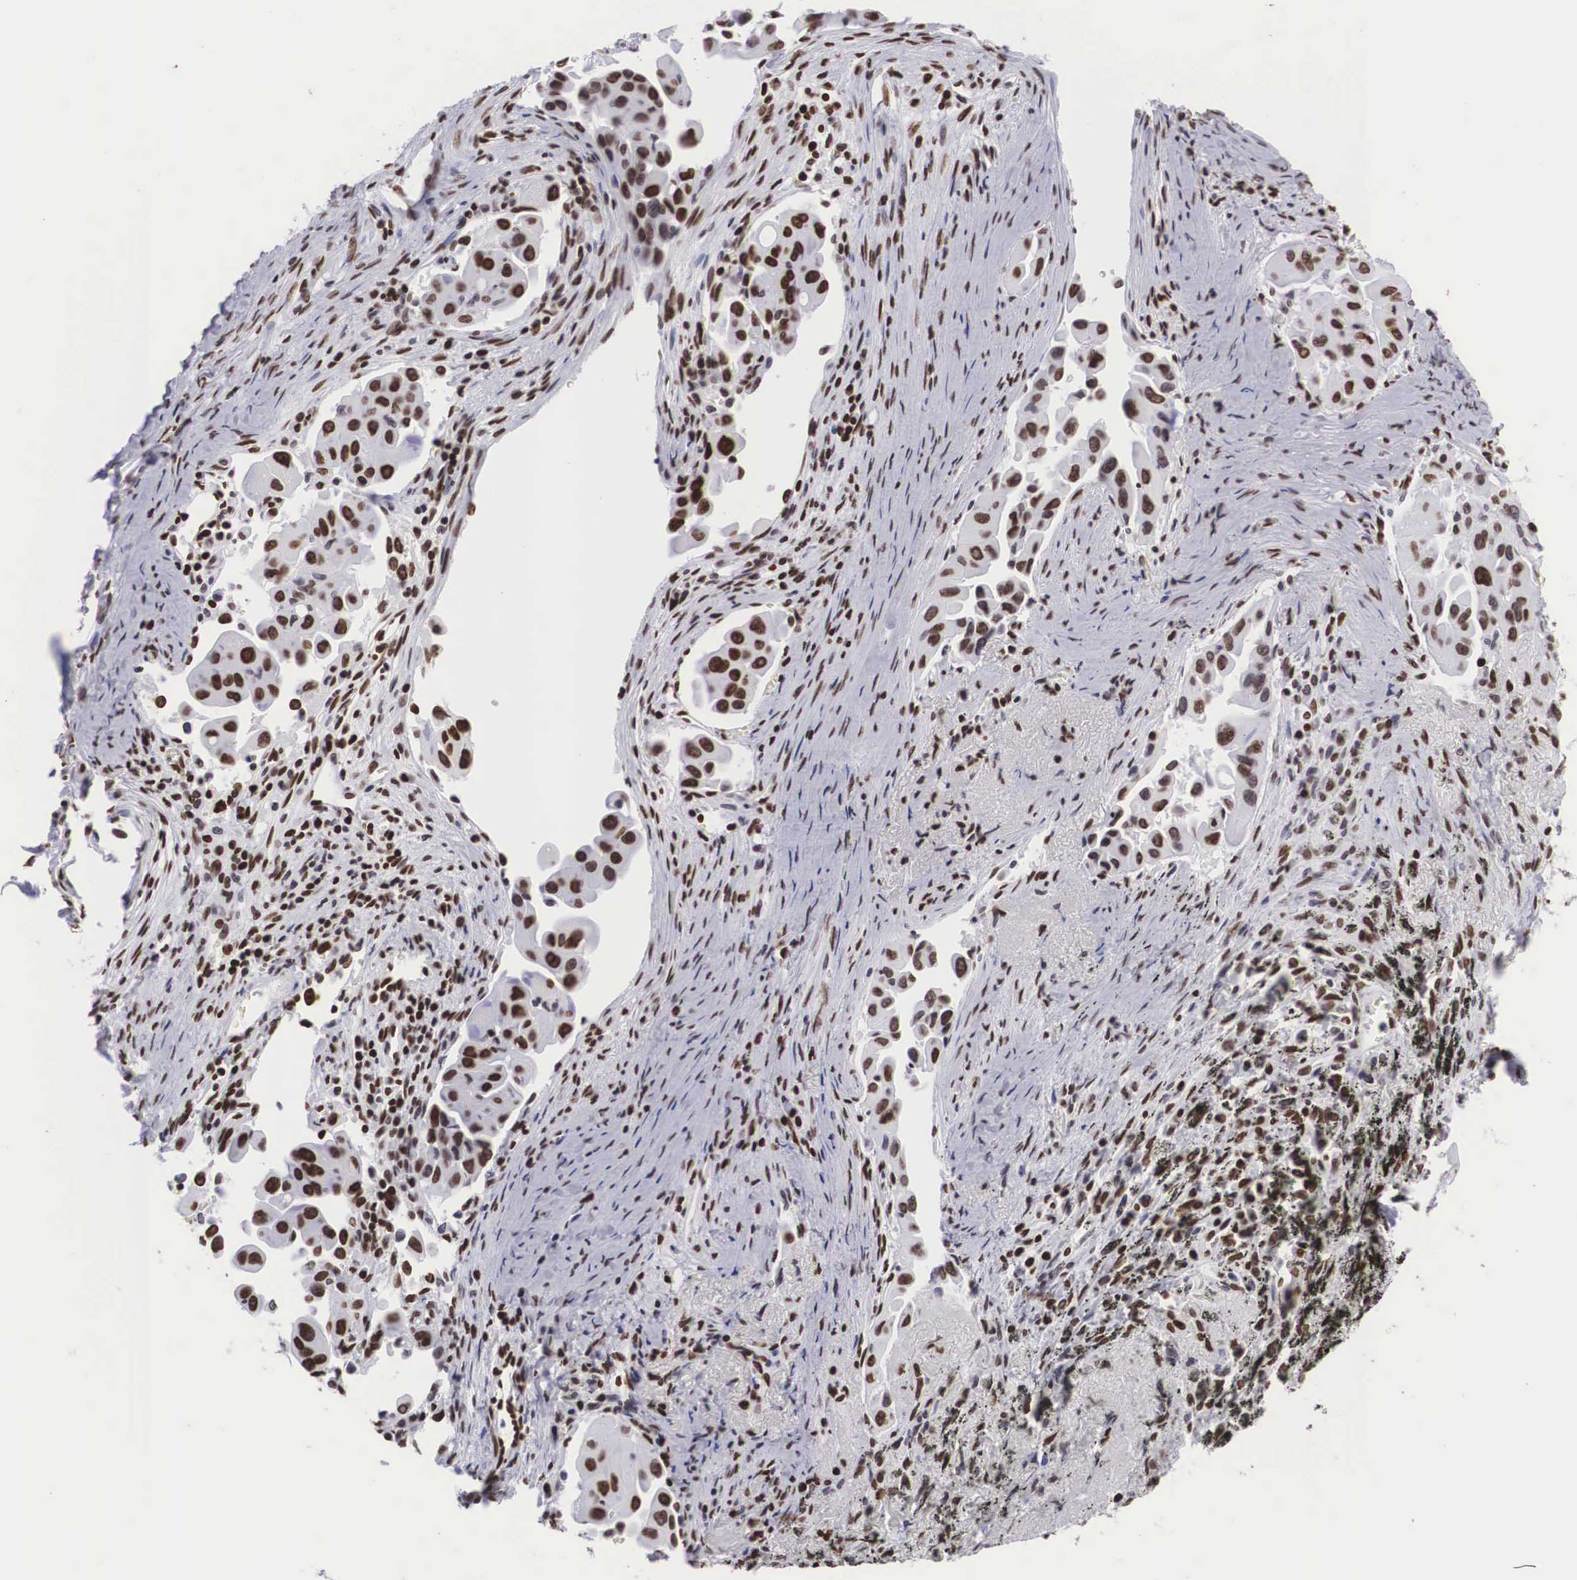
{"staining": {"intensity": "moderate", "quantity": ">75%", "location": "nuclear"}, "tissue": "lung cancer", "cell_type": "Tumor cells", "image_type": "cancer", "snomed": [{"axis": "morphology", "description": "Adenocarcinoma, NOS"}, {"axis": "topography", "description": "Lung"}], "caption": "Protein expression analysis of human lung adenocarcinoma reveals moderate nuclear positivity in approximately >75% of tumor cells.", "gene": "MECP2", "patient": {"sex": "male", "age": 68}}